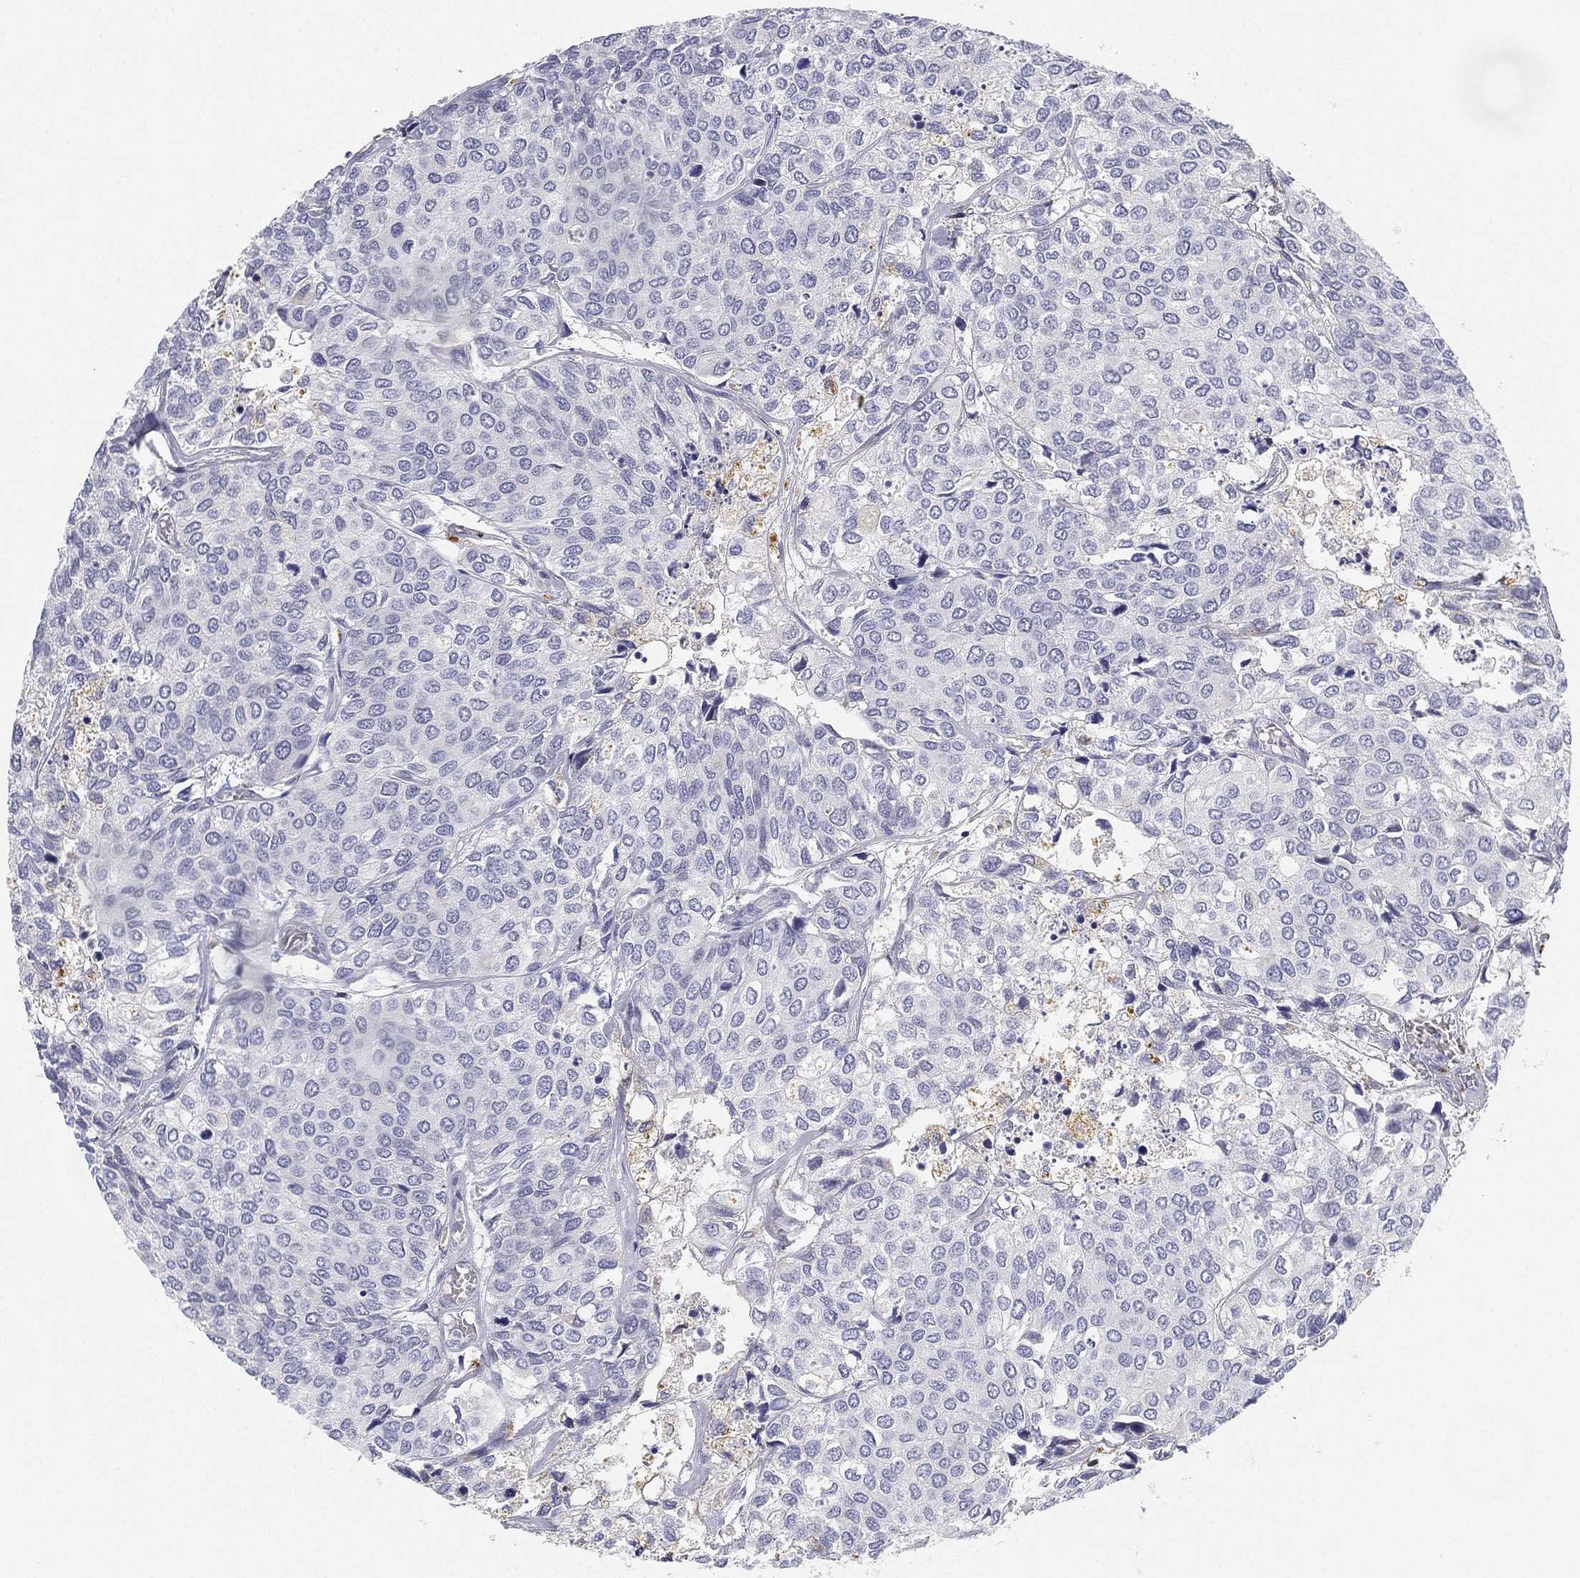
{"staining": {"intensity": "negative", "quantity": "none", "location": "none"}, "tissue": "urothelial cancer", "cell_type": "Tumor cells", "image_type": "cancer", "snomed": [{"axis": "morphology", "description": "Urothelial carcinoma, High grade"}, {"axis": "topography", "description": "Urinary bladder"}], "caption": "Immunohistochemistry micrograph of neoplastic tissue: human urothelial carcinoma (high-grade) stained with DAB reveals no significant protein positivity in tumor cells.", "gene": "NPC2", "patient": {"sex": "male", "age": 73}}